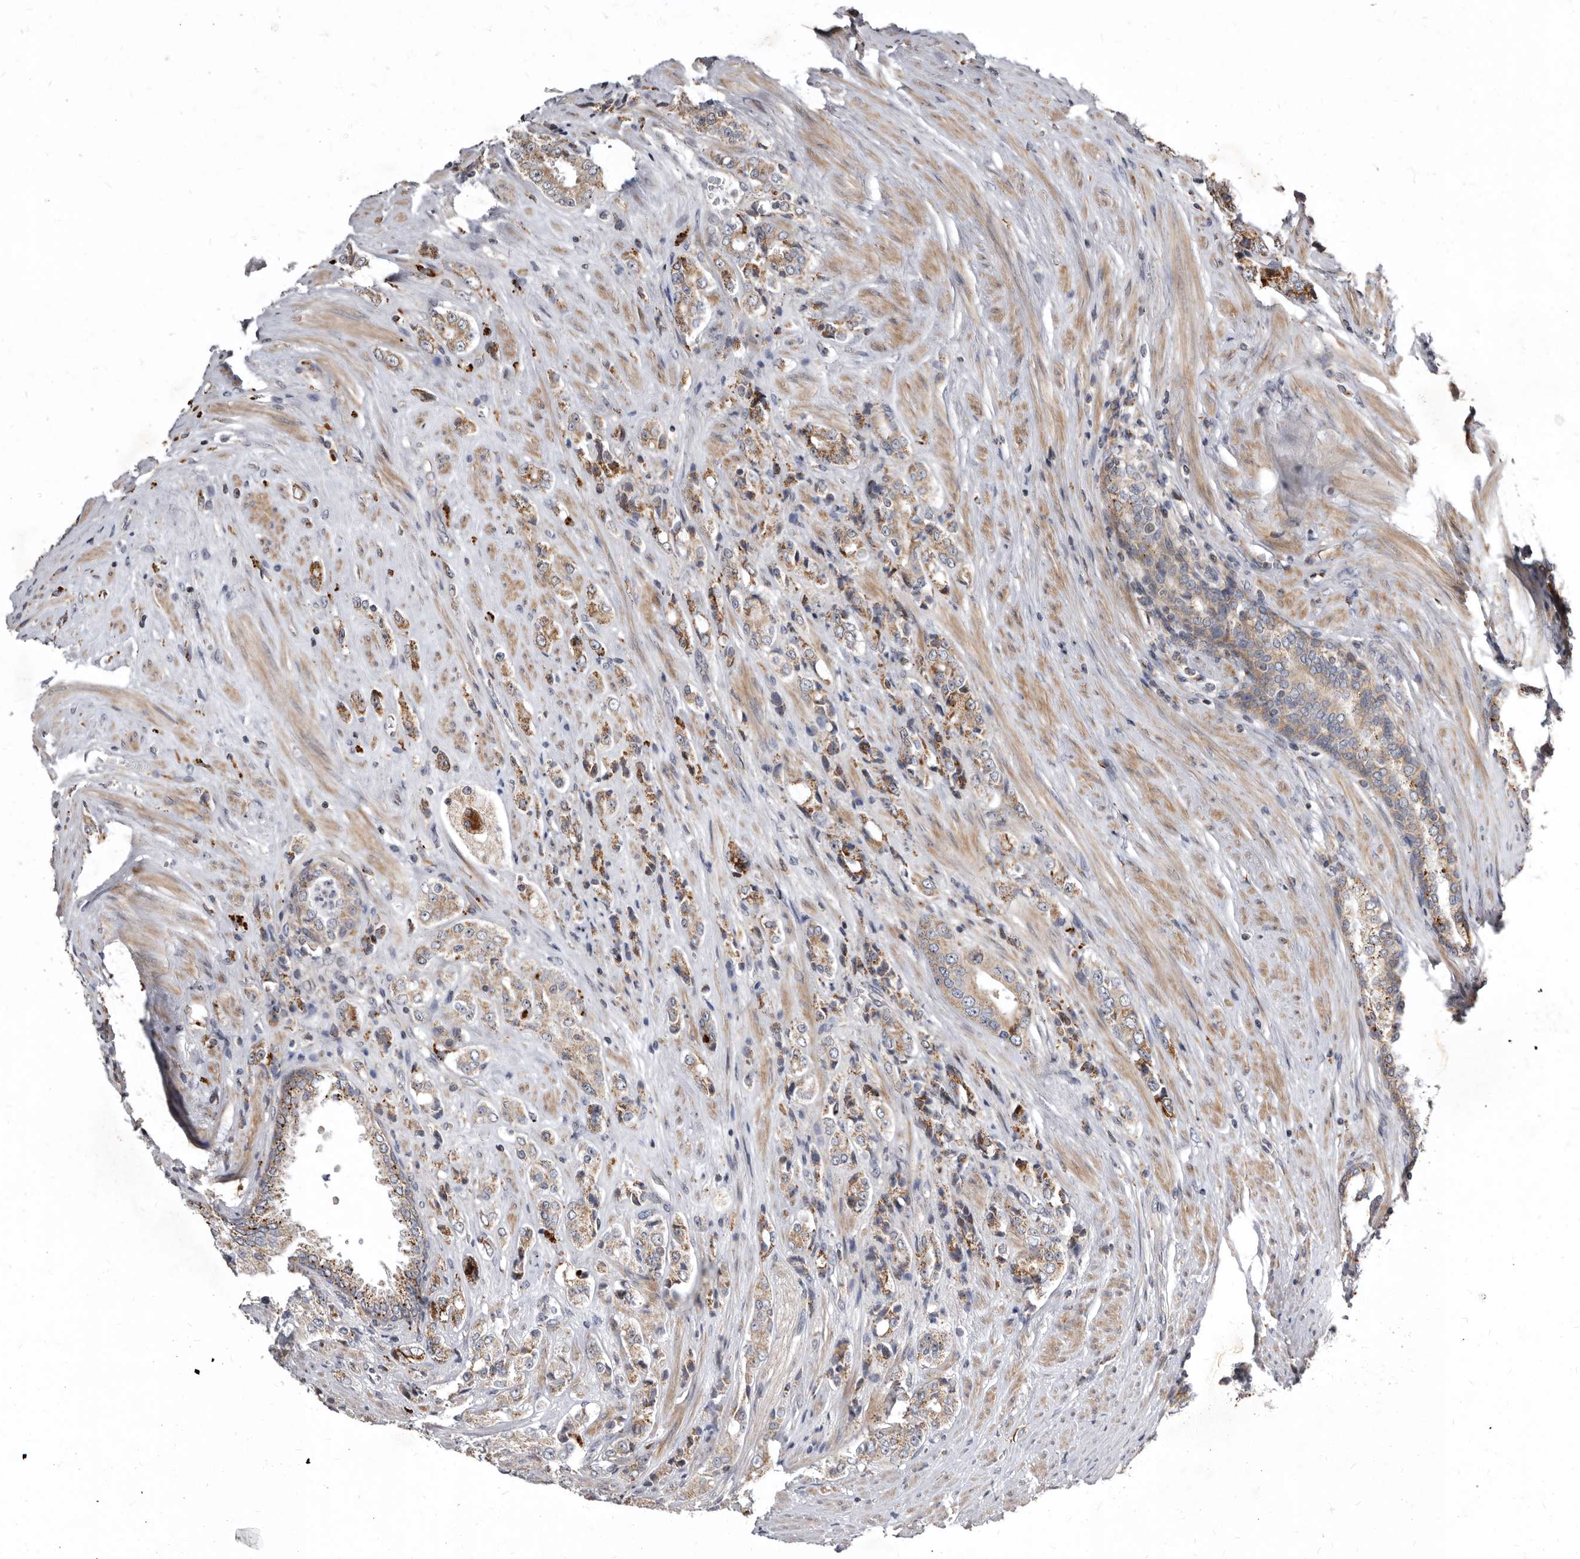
{"staining": {"intensity": "moderate", "quantity": "25%-75%", "location": "cytoplasmic/membranous"}, "tissue": "prostate cancer", "cell_type": "Tumor cells", "image_type": "cancer", "snomed": [{"axis": "morphology", "description": "Adenocarcinoma, High grade"}, {"axis": "topography", "description": "Prostate"}], "caption": "The image exhibits a brown stain indicating the presence of a protein in the cytoplasmic/membranous of tumor cells in prostate adenocarcinoma (high-grade).", "gene": "SMC4", "patient": {"sex": "male", "age": 61}}